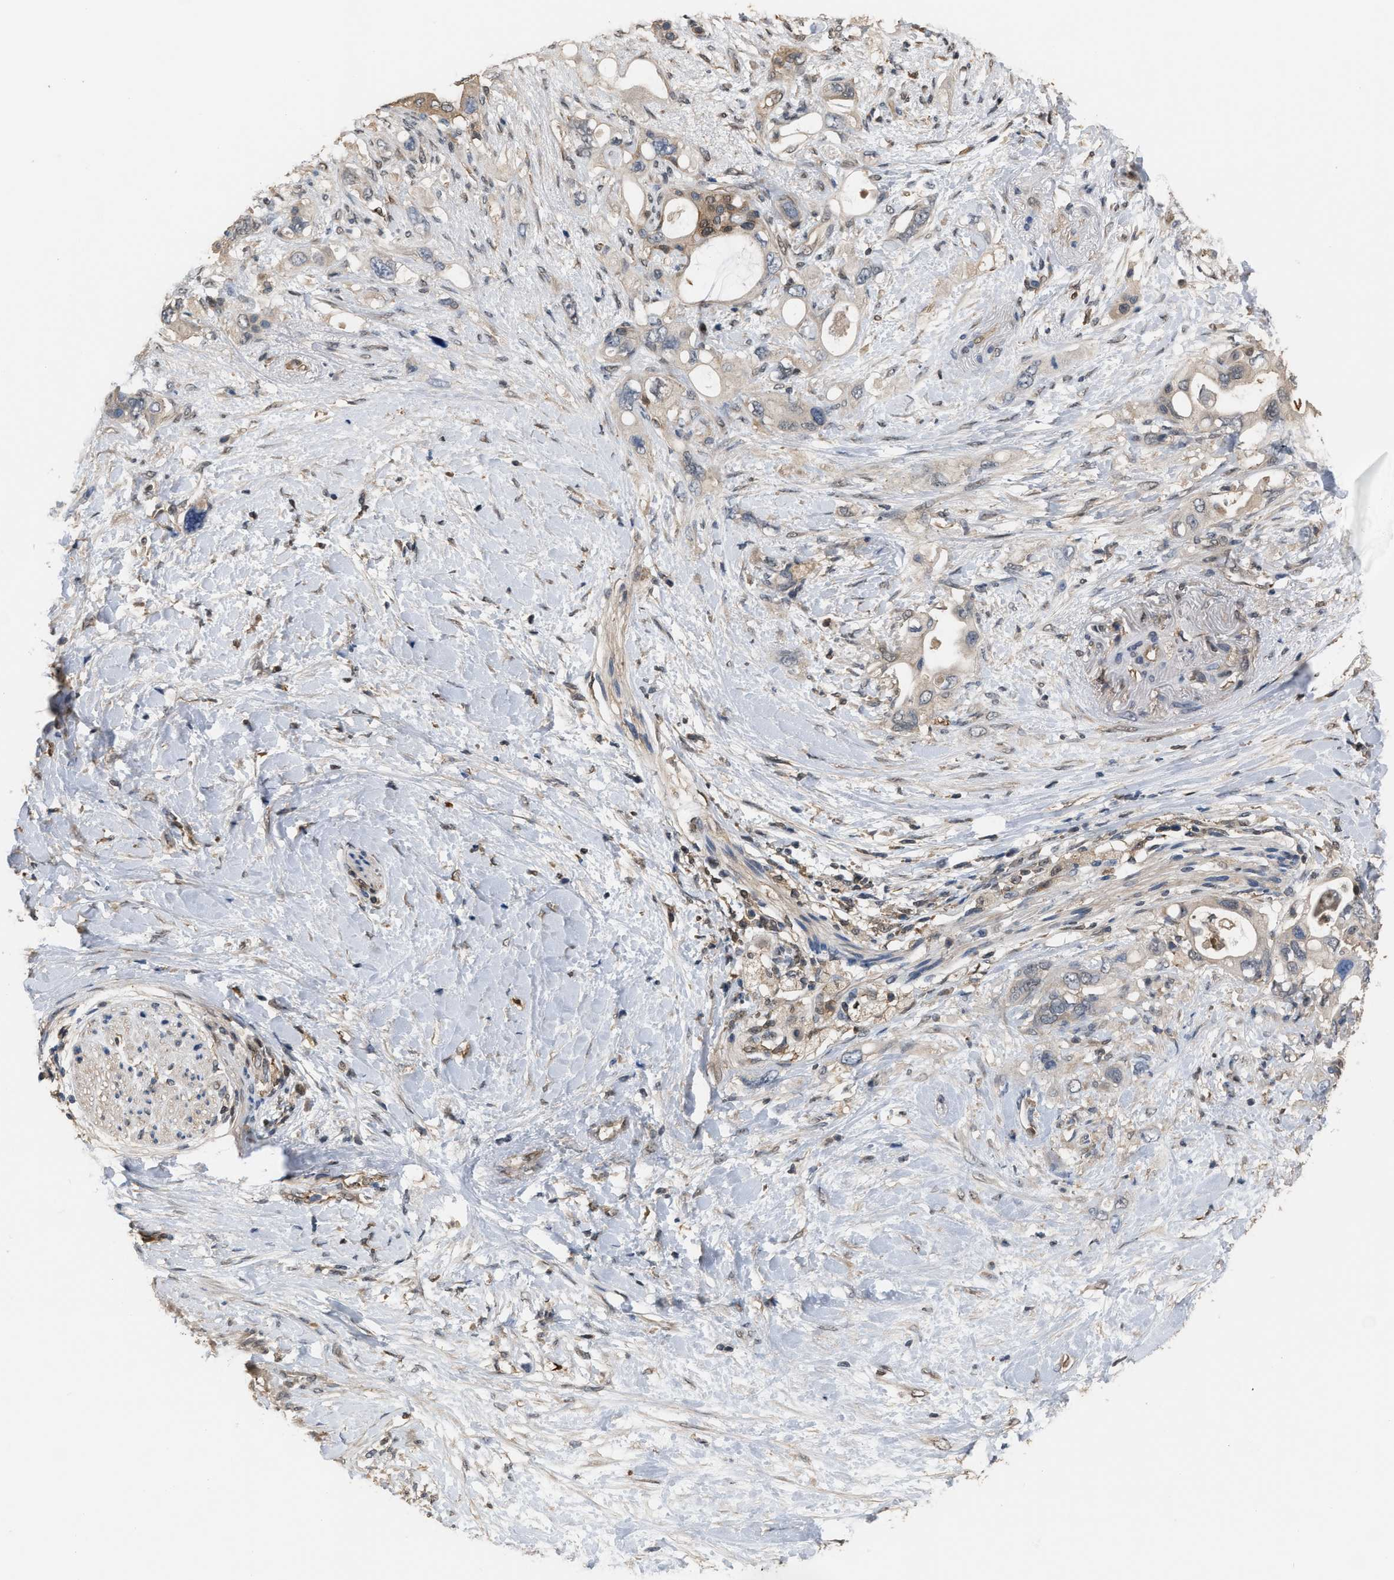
{"staining": {"intensity": "weak", "quantity": "<25%", "location": "cytoplasmic/membranous"}, "tissue": "pancreatic cancer", "cell_type": "Tumor cells", "image_type": "cancer", "snomed": [{"axis": "morphology", "description": "Adenocarcinoma, NOS"}, {"axis": "topography", "description": "Pancreas"}], "caption": "This is an immunohistochemistry (IHC) image of human pancreatic cancer (adenocarcinoma). There is no positivity in tumor cells.", "gene": "MTPN", "patient": {"sex": "female", "age": 56}}